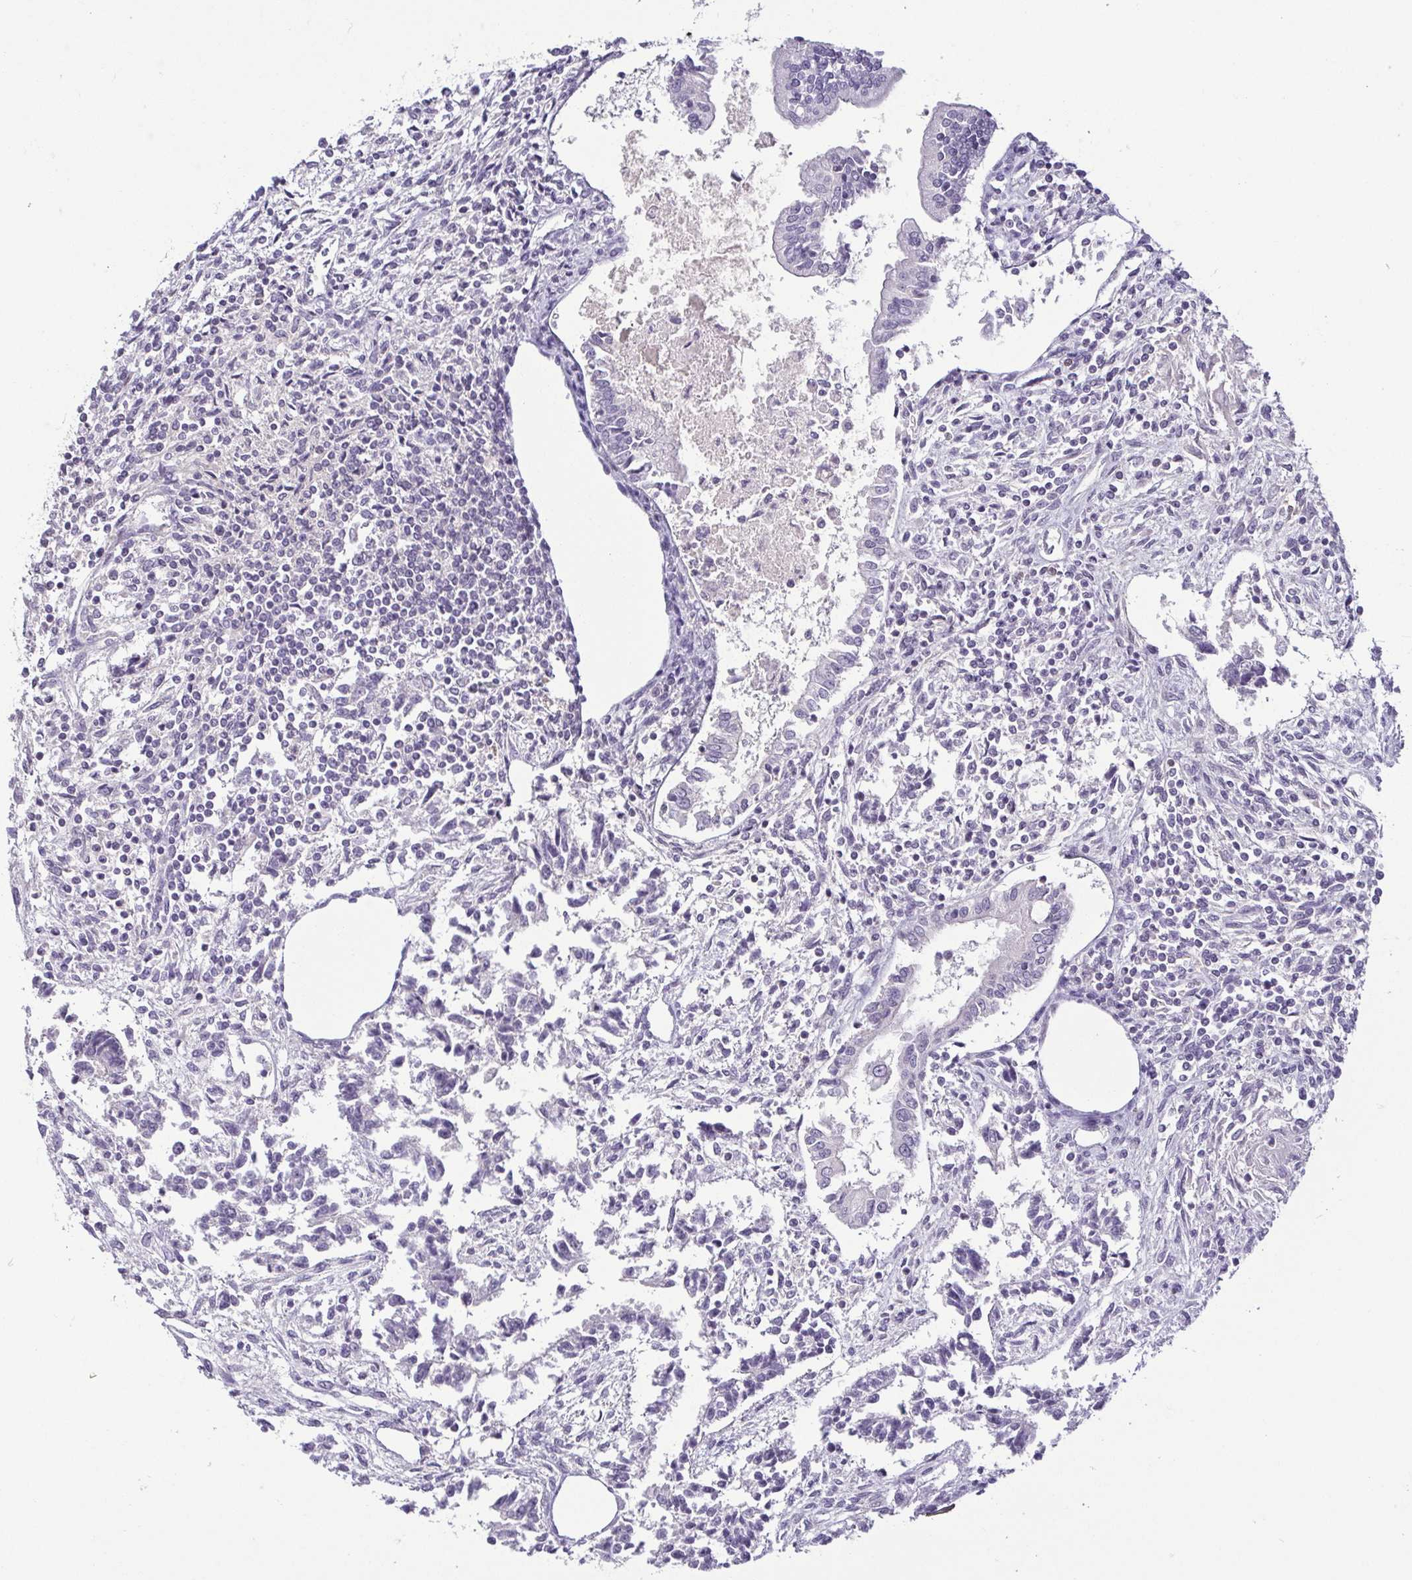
{"staining": {"intensity": "negative", "quantity": "none", "location": "none"}, "tissue": "testis cancer", "cell_type": "Tumor cells", "image_type": "cancer", "snomed": [{"axis": "morphology", "description": "Carcinoma, Embryonal, NOS"}, {"axis": "topography", "description": "Testis"}], "caption": "Immunohistochemical staining of human testis cancer (embryonal carcinoma) shows no significant staining in tumor cells. Brightfield microscopy of immunohistochemistry (IHC) stained with DAB (brown) and hematoxylin (blue), captured at high magnification.", "gene": "HOPX", "patient": {"sex": "male", "age": 37}}